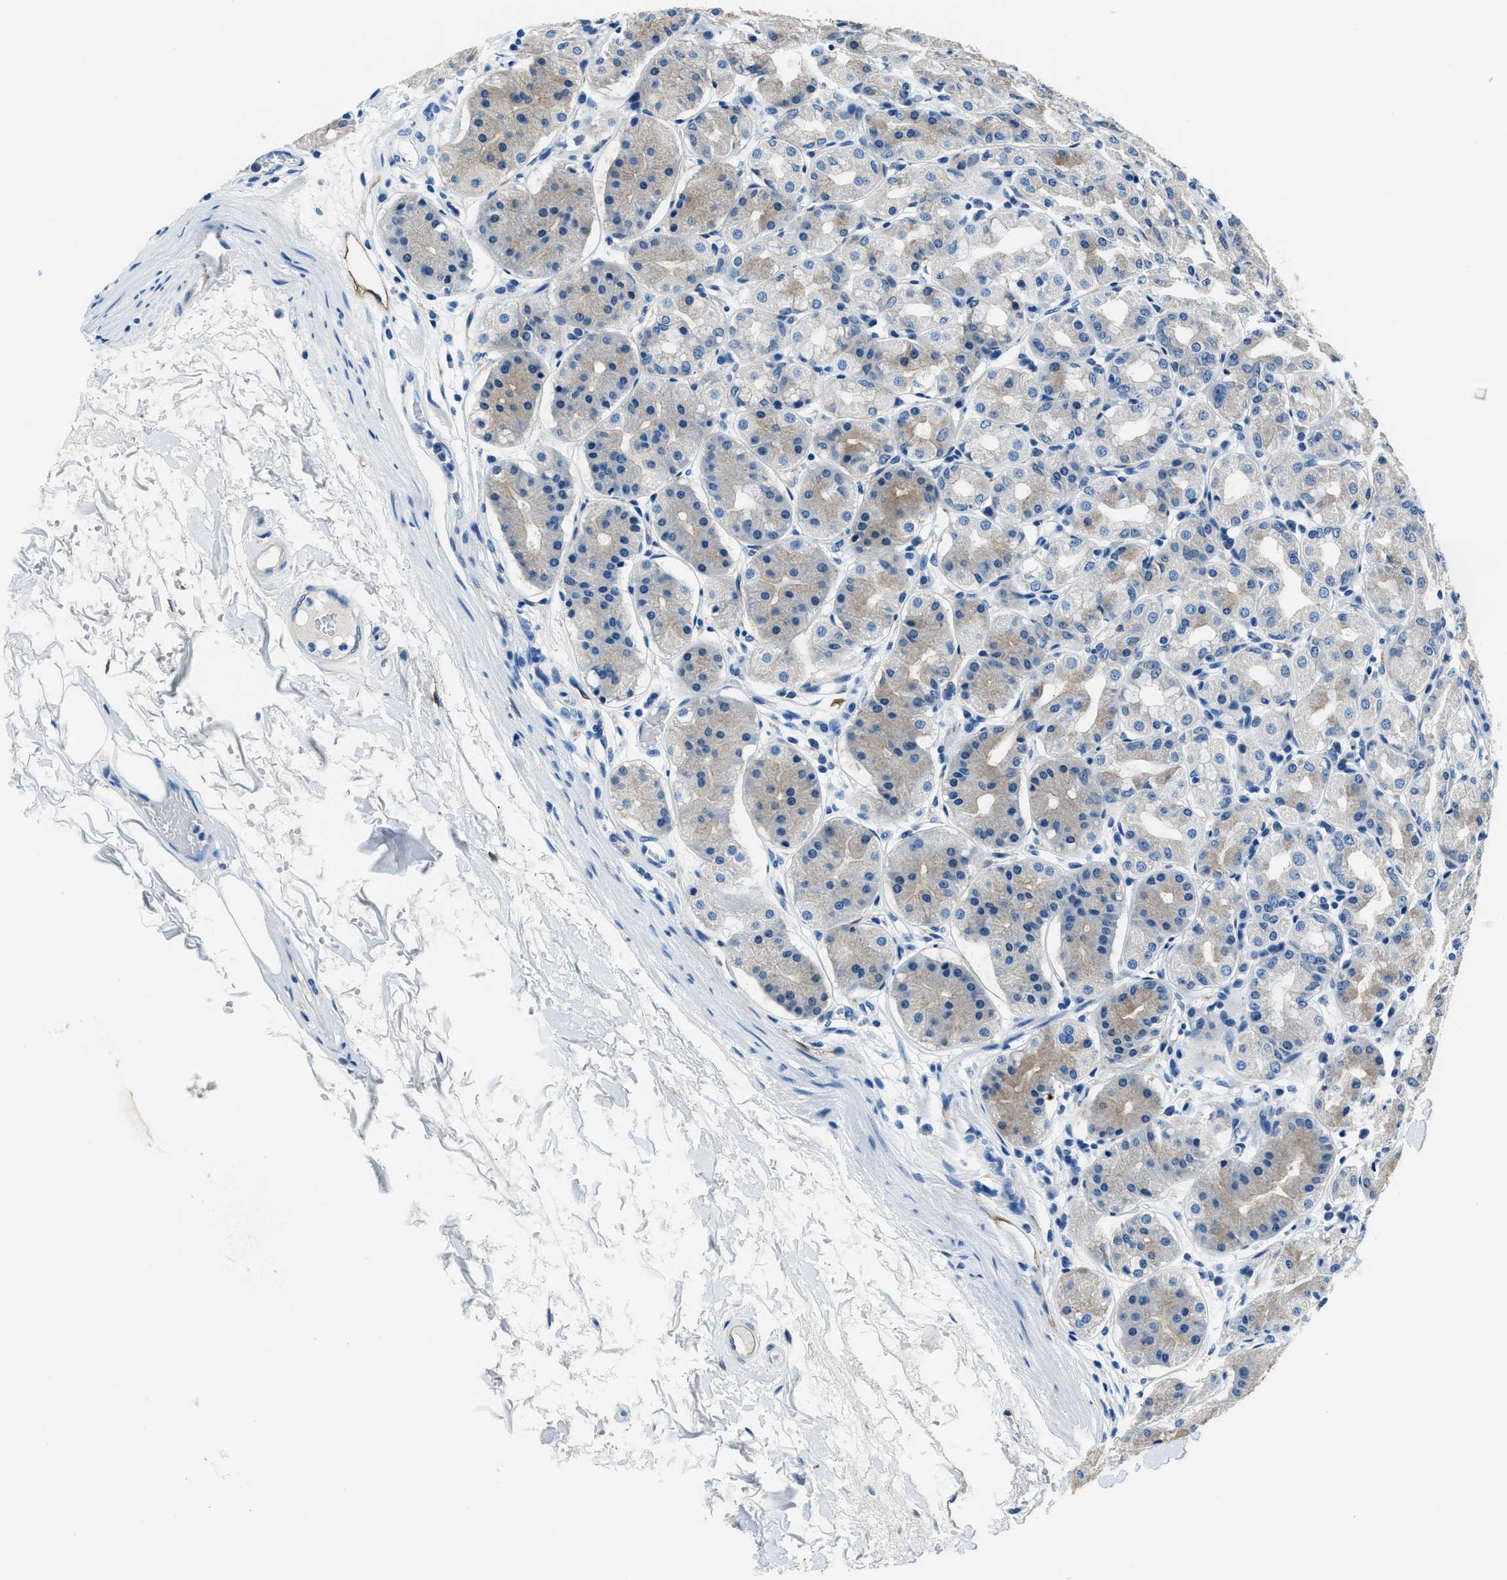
{"staining": {"intensity": "weak", "quantity": "<25%", "location": "cytoplasmic/membranous"}, "tissue": "stomach", "cell_type": "Glandular cells", "image_type": "normal", "snomed": [{"axis": "morphology", "description": "Normal tissue, NOS"}, {"axis": "topography", "description": "Stomach"}, {"axis": "topography", "description": "Stomach, lower"}], "caption": "This image is of normal stomach stained with immunohistochemistry (IHC) to label a protein in brown with the nuclei are counter-stained blue. There is no expression in glandular cells. The staining was performed using DAB (3,3'-diaminobenzidine) to visualize the protein expression in brown, while the nuclei were stained in blue with hematoxylin (Magnification: 20x).", "gene": "PRTFDC1", "patient": {"sex": "female", "age": 56}}